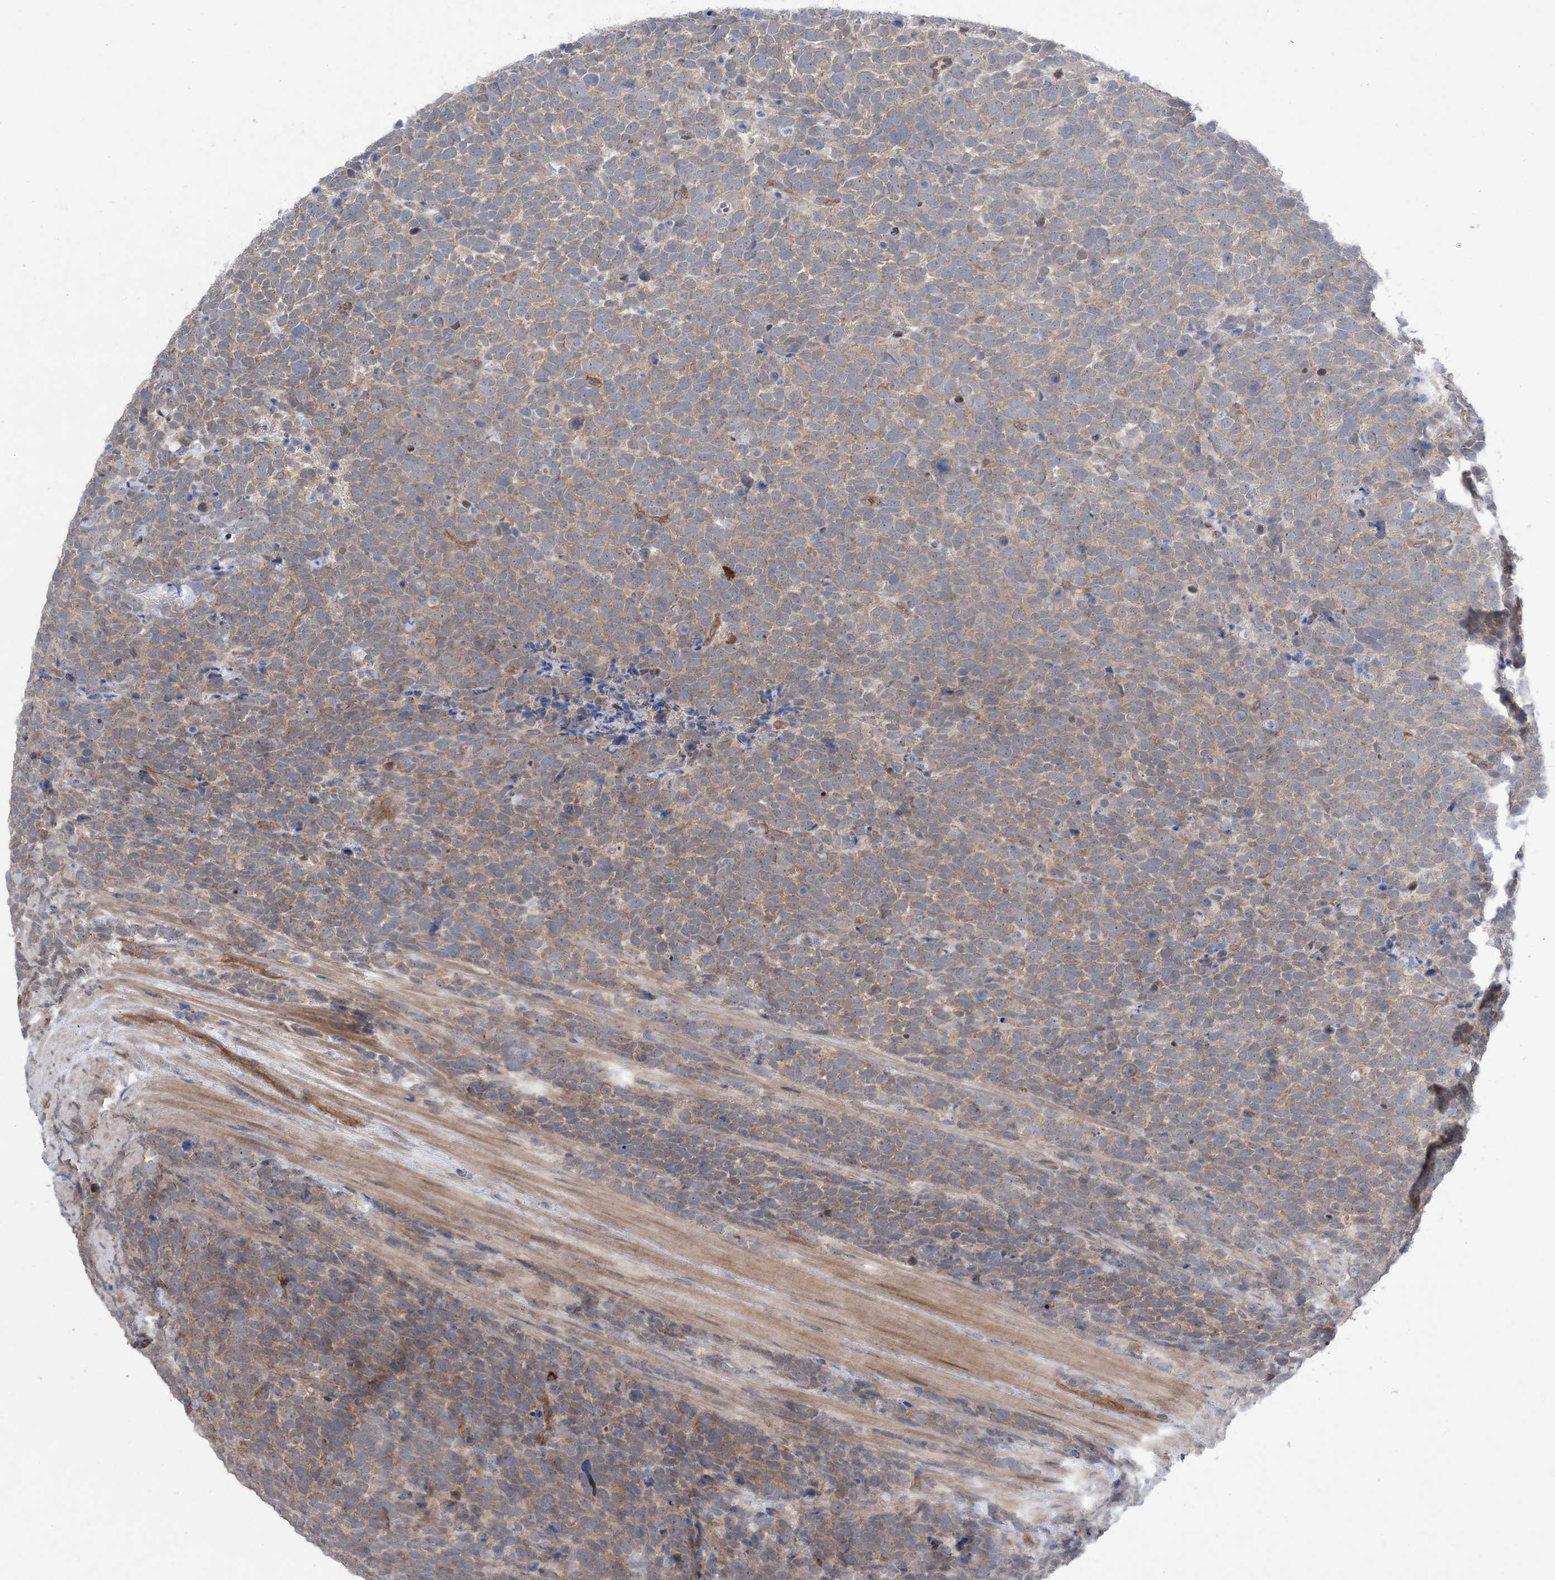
{"staining": {"intensity": "moderate", "quantity": ">75%", "location": "cytoplasmic/membranous"}, "tissue": "urothelial cancer", "cell_type": "Tumor cells", "image_type": "cancer", "snomed": [{"axis": "morphology", "description": "Urothelial carcinoma, High grade"}, {"axis": "topography", "description": "Urinary bladder"}], "caption": "Moderate cytoplasmic/membranous positivity is identified in about >75% of tumor cells in urothelial carcinoma (high-grade).", "gene": "AOC1", "patient": {"sex": "female", "age": 82}}